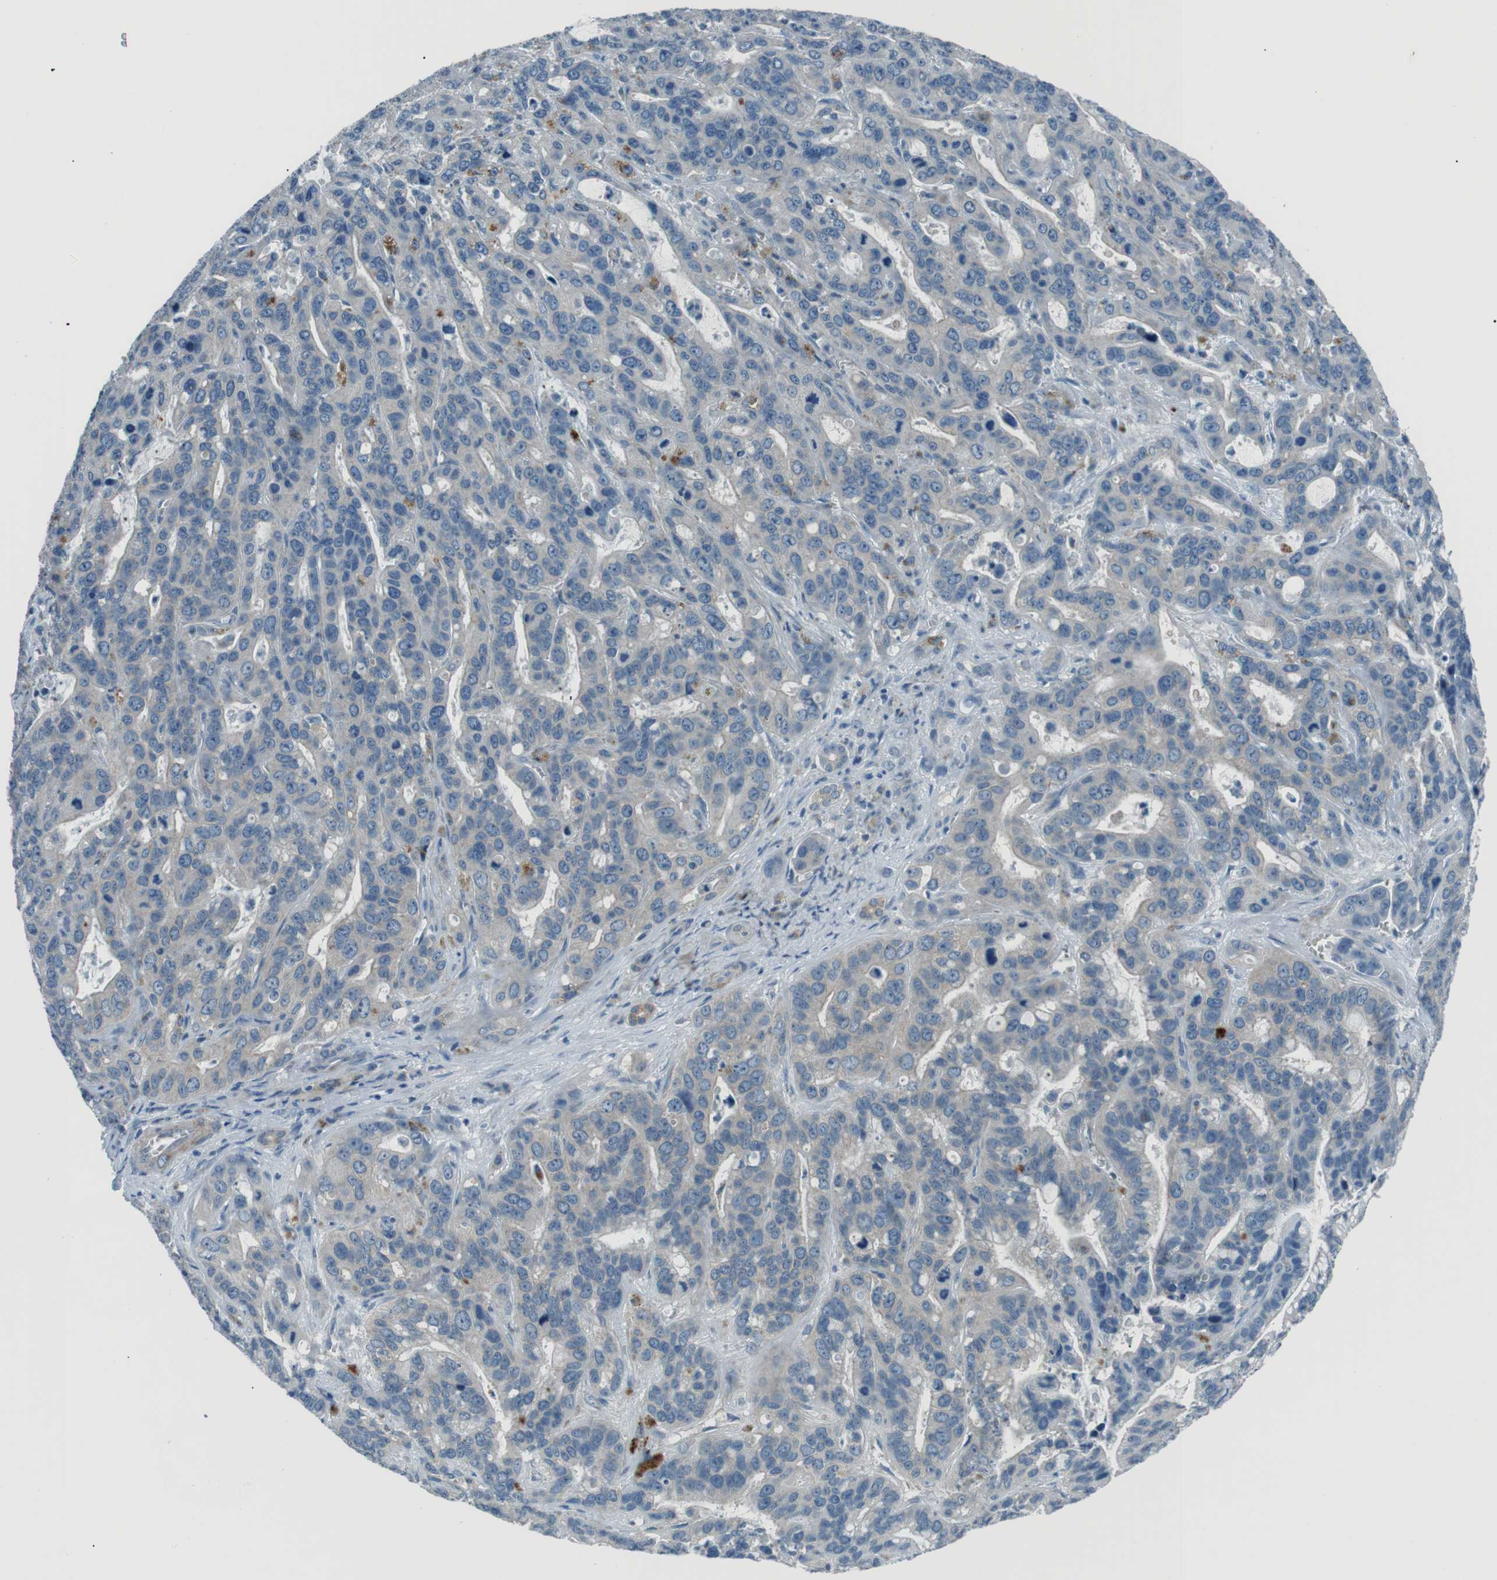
{"staining": {"intensity": "negative", "quantity": "none", "location": "none"}, "tissue": "liver cancer", "cell_type": "Tumor cells", "image_type": "cancer", "snomed": [{"axis": "morphology", "description": "Cholangiocarcinoma"}, {"axis": "topography", "description": "Liver"}], "caption": "This is an IHC micrograph of human cholangiocarcinoma (liver). There is no expression in tumor cells.", "gene": "ST6GAL1", "patient": {"sex": "female", "age": 65}}